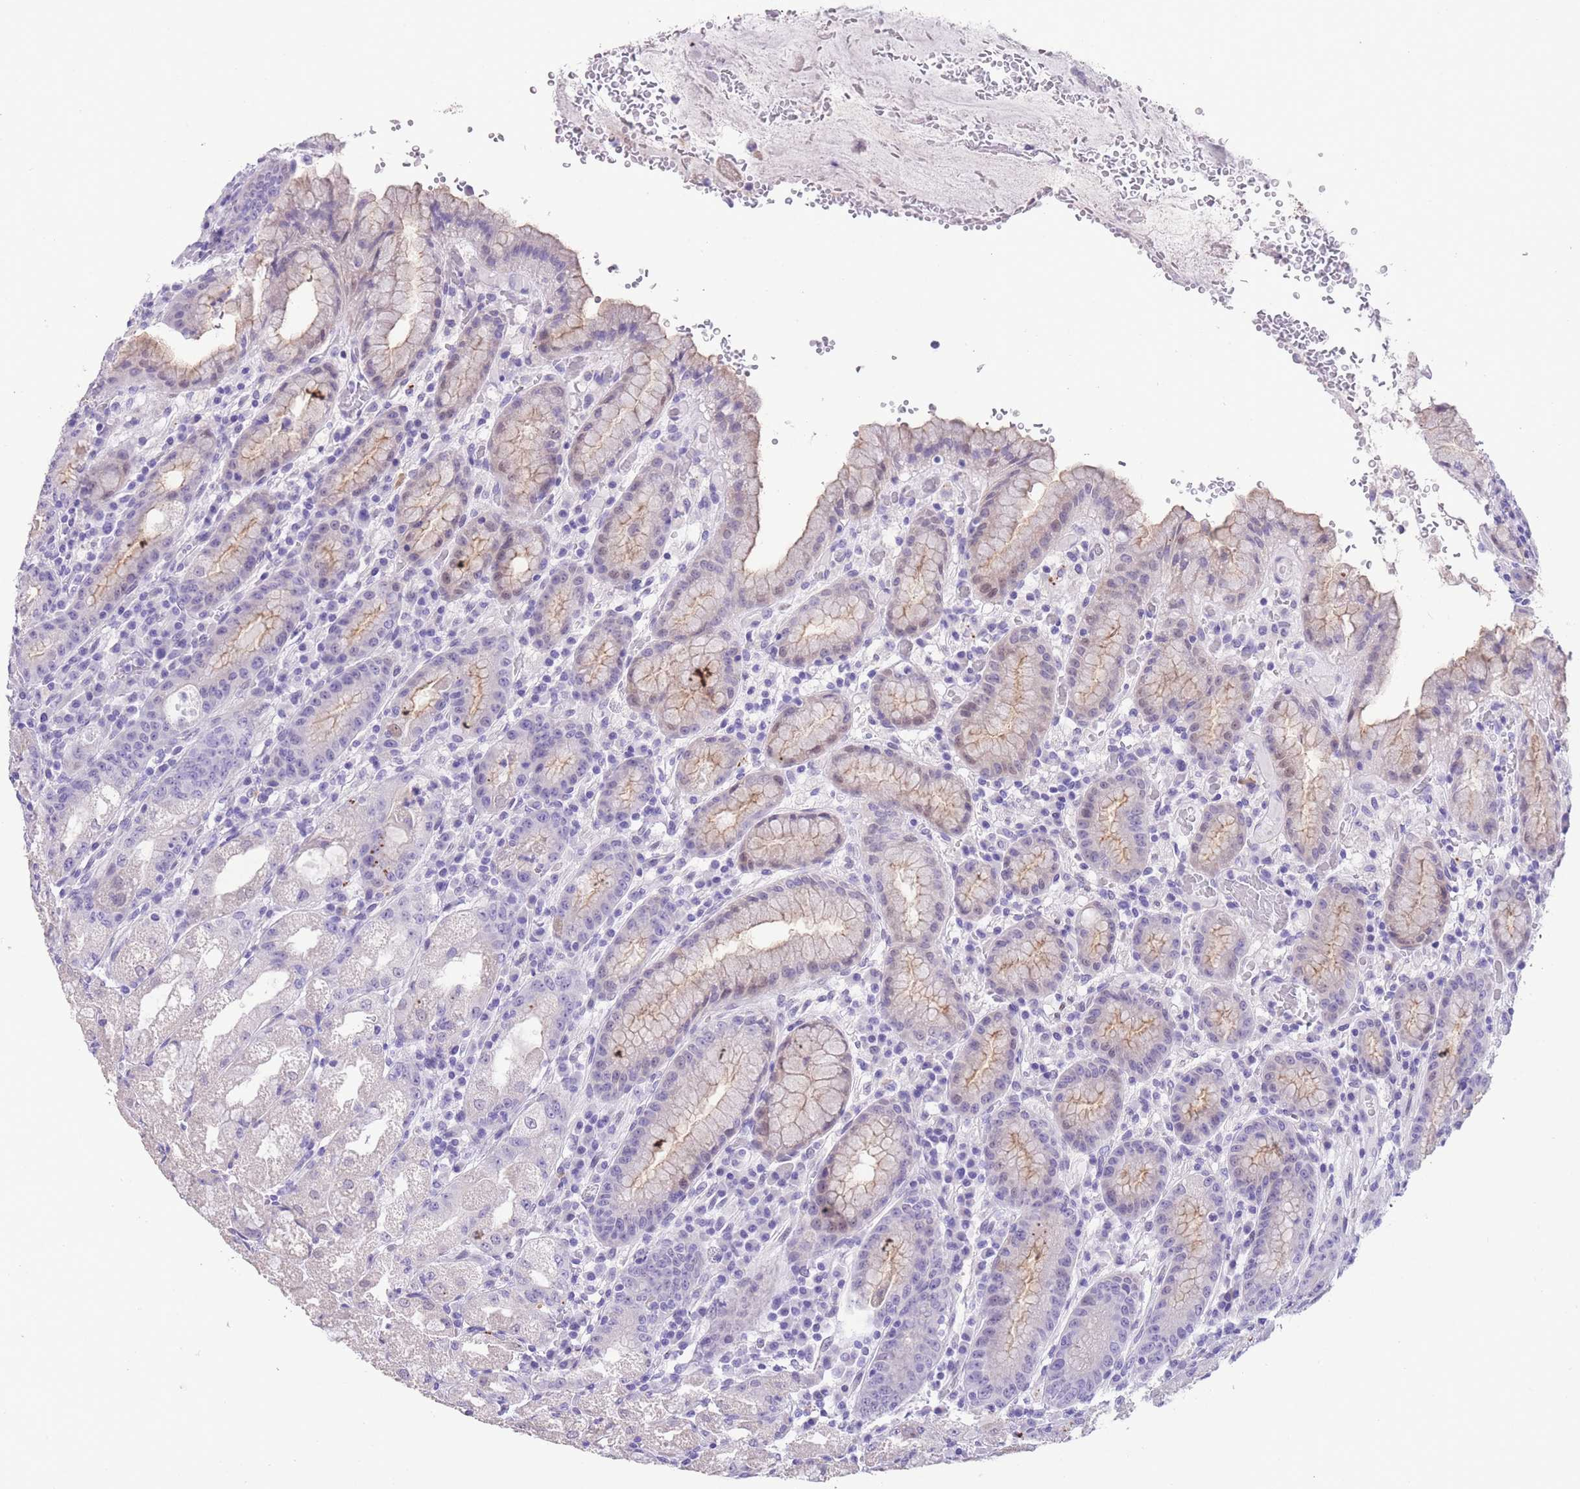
{"staining": {"intensity": "moderate", "quantity": "<25%", "location": "cytoplasmic/membranous"}, "tissue": "stomach", "cell_type": "Glandular cells", "image_type": "normal", "snomed": [{"axis": "morphology", "description": "Normal tissue, NOS"}, {"axis": "topography", "description": "Stomach, upper"}], "caption": "Immunohistochemistry (IHC) histopathology image of benign stomach stained for a protein (brown), which demonstrates low levels of moderate cytoplasmic/membranous expression in about <25% of glandular cells.", "gene": "RAI2", "patient": {"sex": "male", "age": 52}}